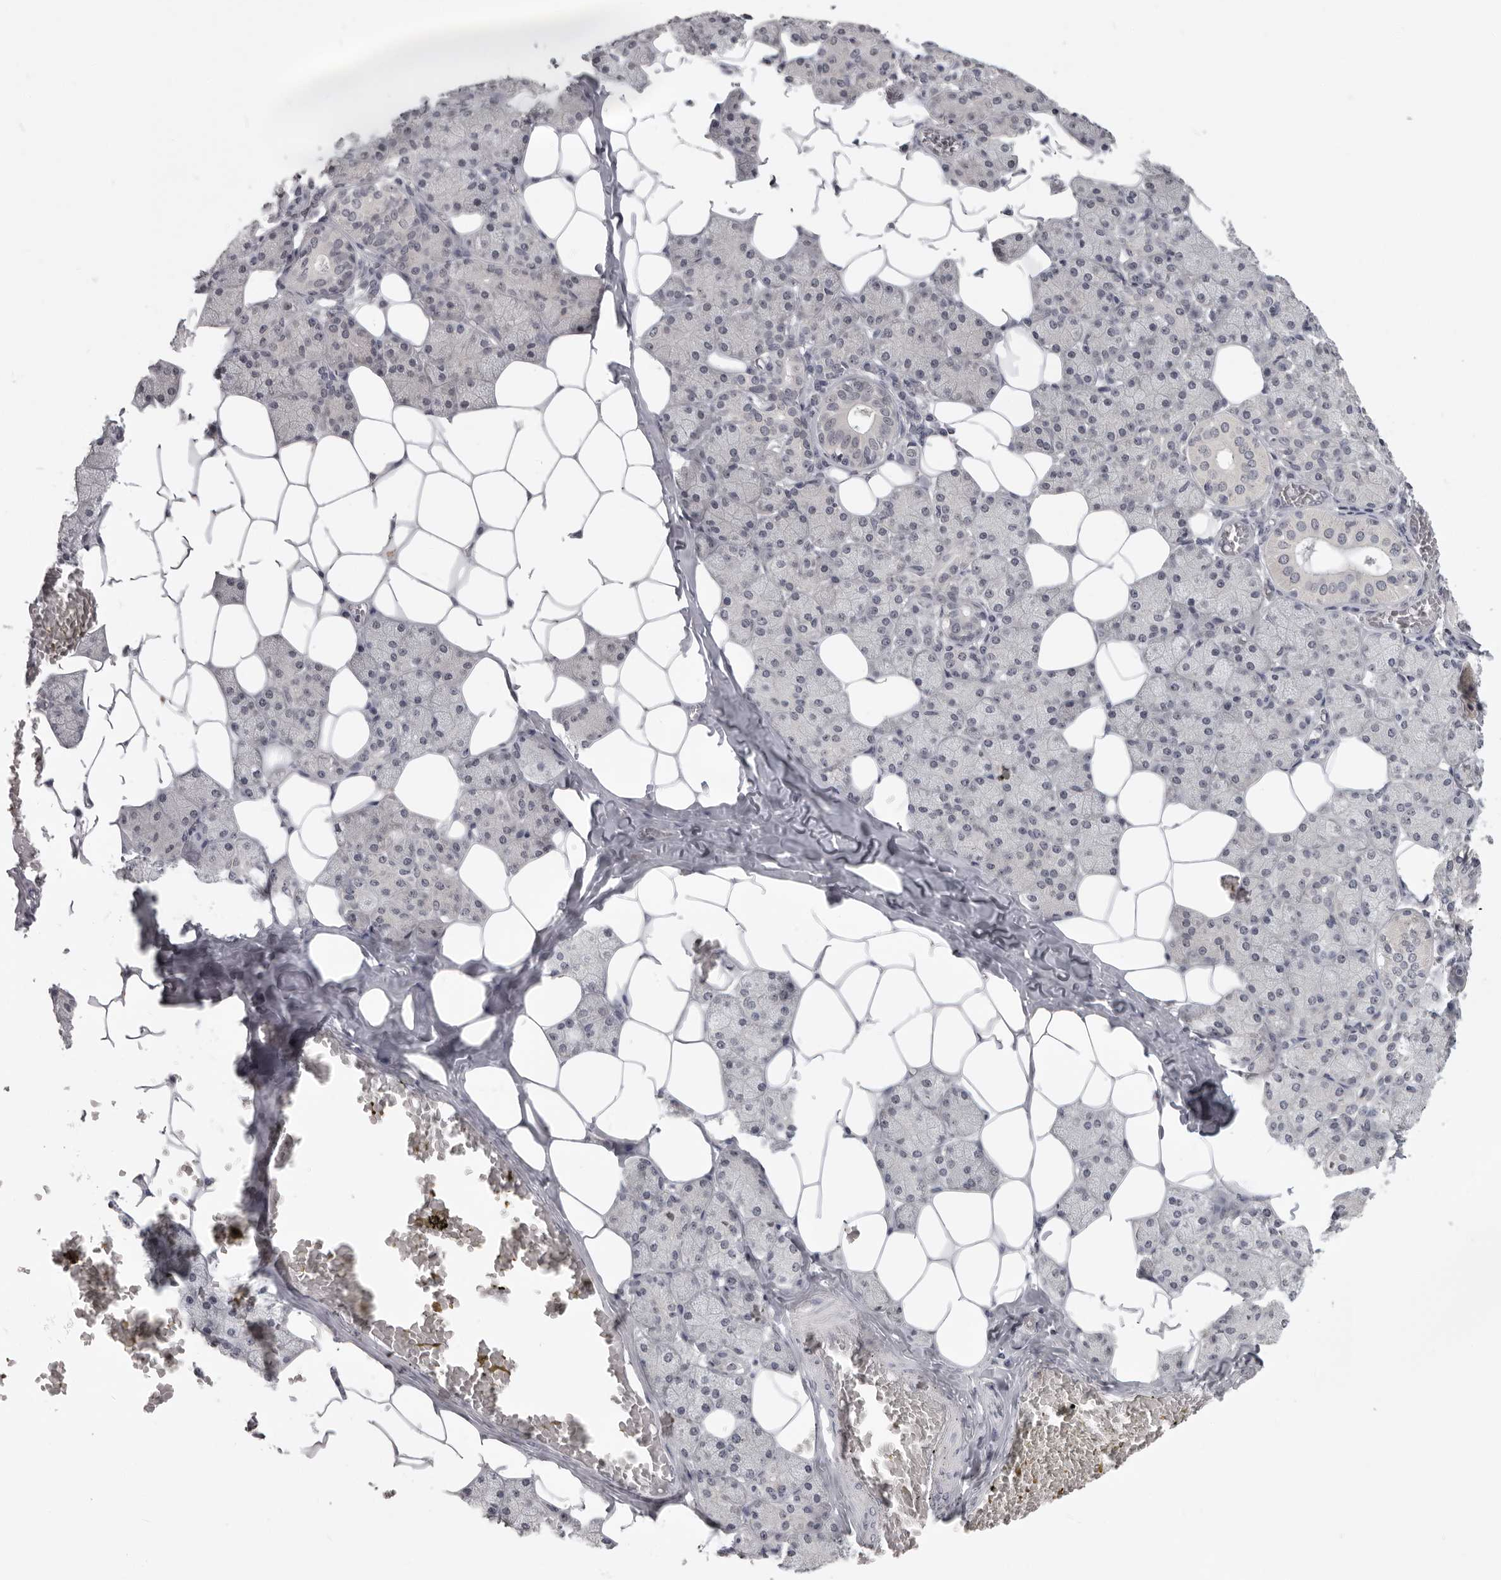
{"staining": {"intensity": "negative", "quantity": "none", "location": "none"}, "tissue": "salivary gland", "cell_type": "Glandular cells", "image_type": "normal", "snomed": [{"axis": "morphology", "description": "Normal tissue, NOS"}, {"axis": "topography", "description": "Salivary gland"}], "caption": "Glandular cells are negative for protein expression in benign human salivary gland. (DAB (3,3'-diaminobenzidine) immunohistochemistry (IHC) with hematoxylin counter stain).", "gene": "MRTO4", "patient": {"sex": "female", "age": 33}}